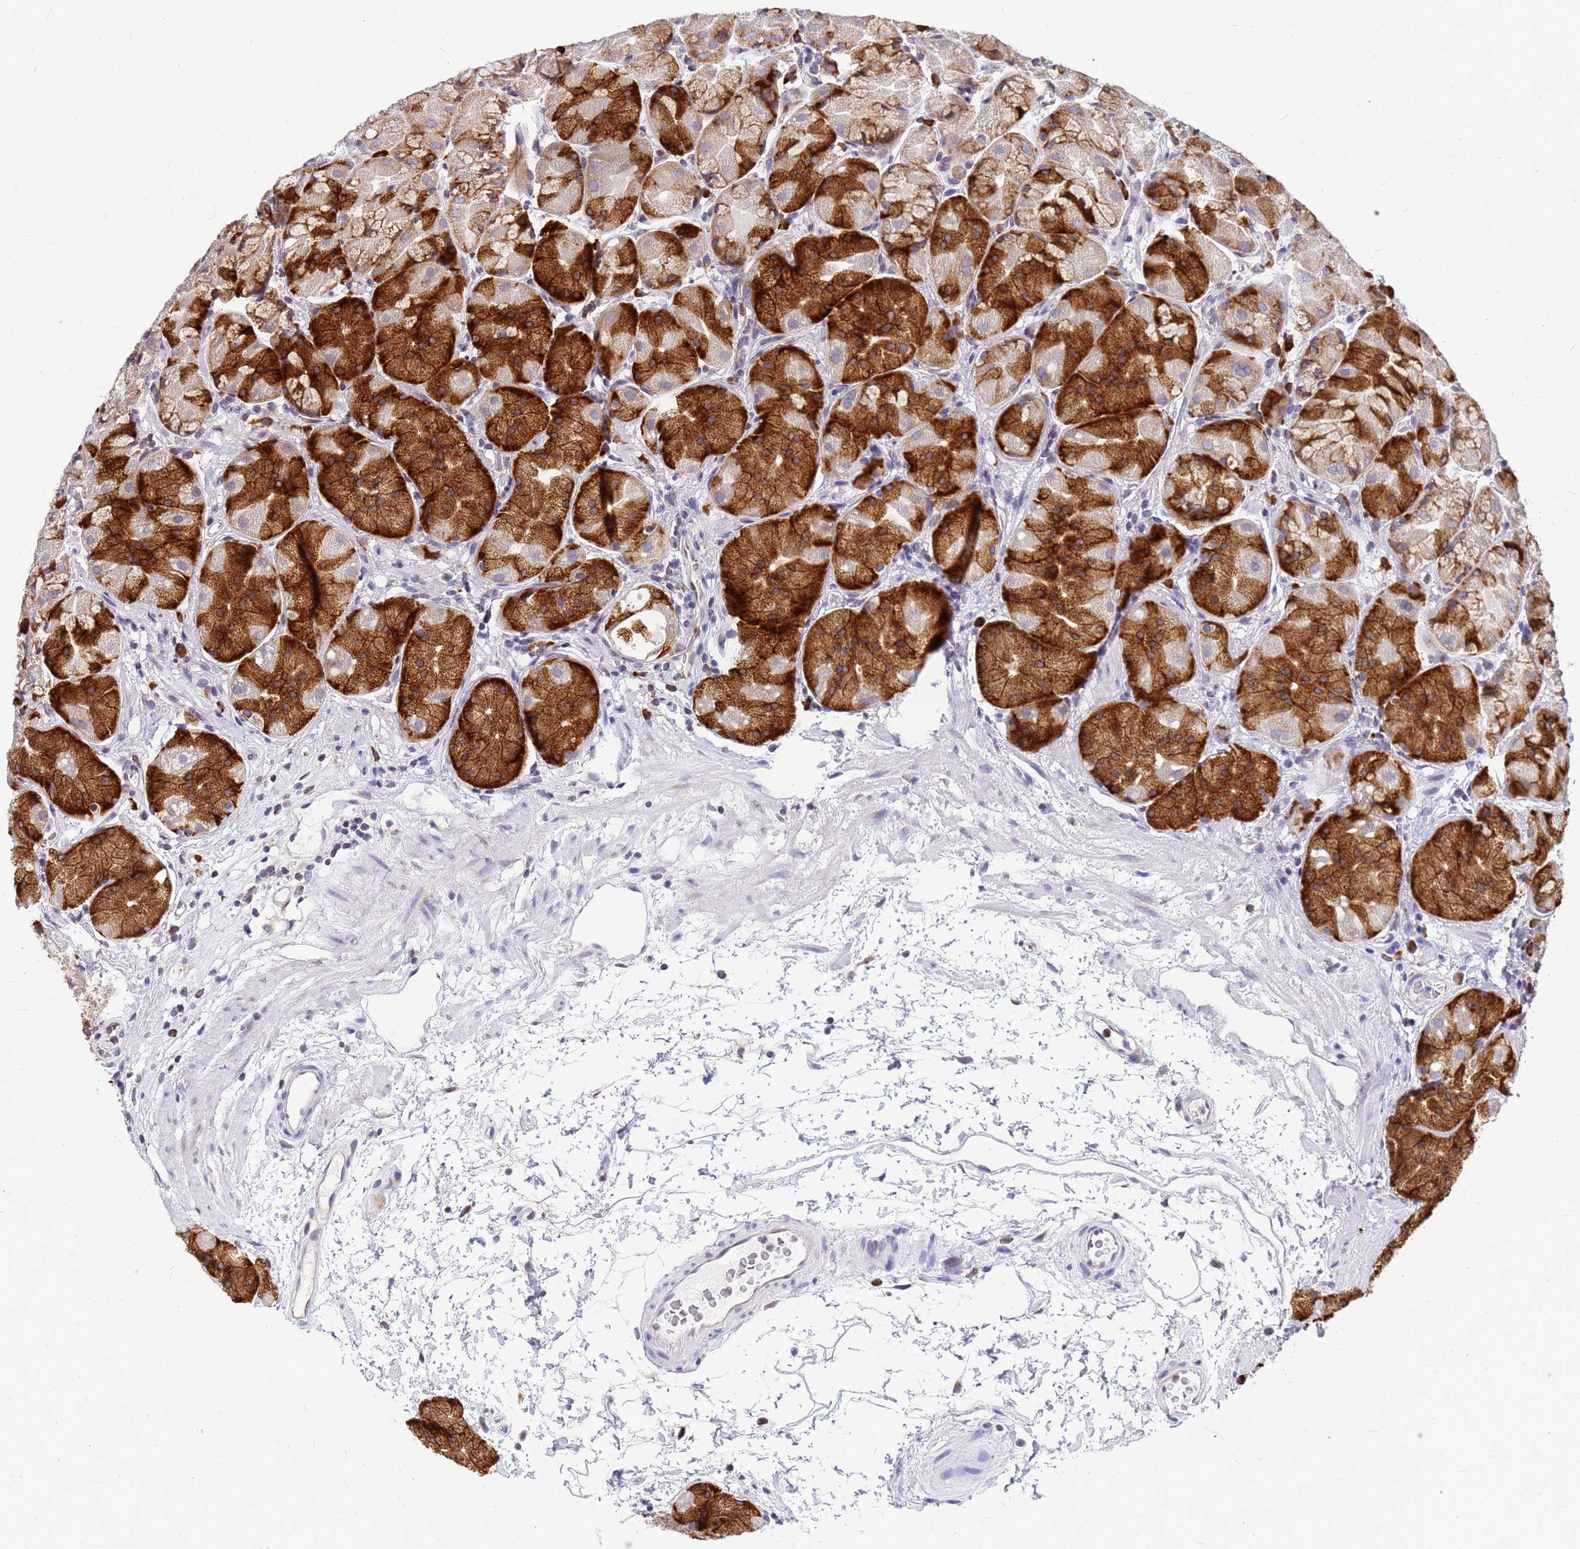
{"staining": {"intensity": "strong", "quantity": ">75%", "location": "cytoplasmic/membranous"}, "tissue": "stomach", "cell_type": "Glandular cells", "image_type": "normal", "snomed": [{"axis": "morphology", "description": "Normal tissue, NOS"}, {"axis": "topography", "description": "Stomach"}], "caption": "Glandular cells reveal high levels of strong cytoplasmic/membranous staining in about >75% of cells in normal stomach. (Stains: DAB in brown, nuclei in blue, Microscopy: brightfield microscopy at high magnification).", "gene": "SSR4", "patient": {"sex": "male", "age": 57}}